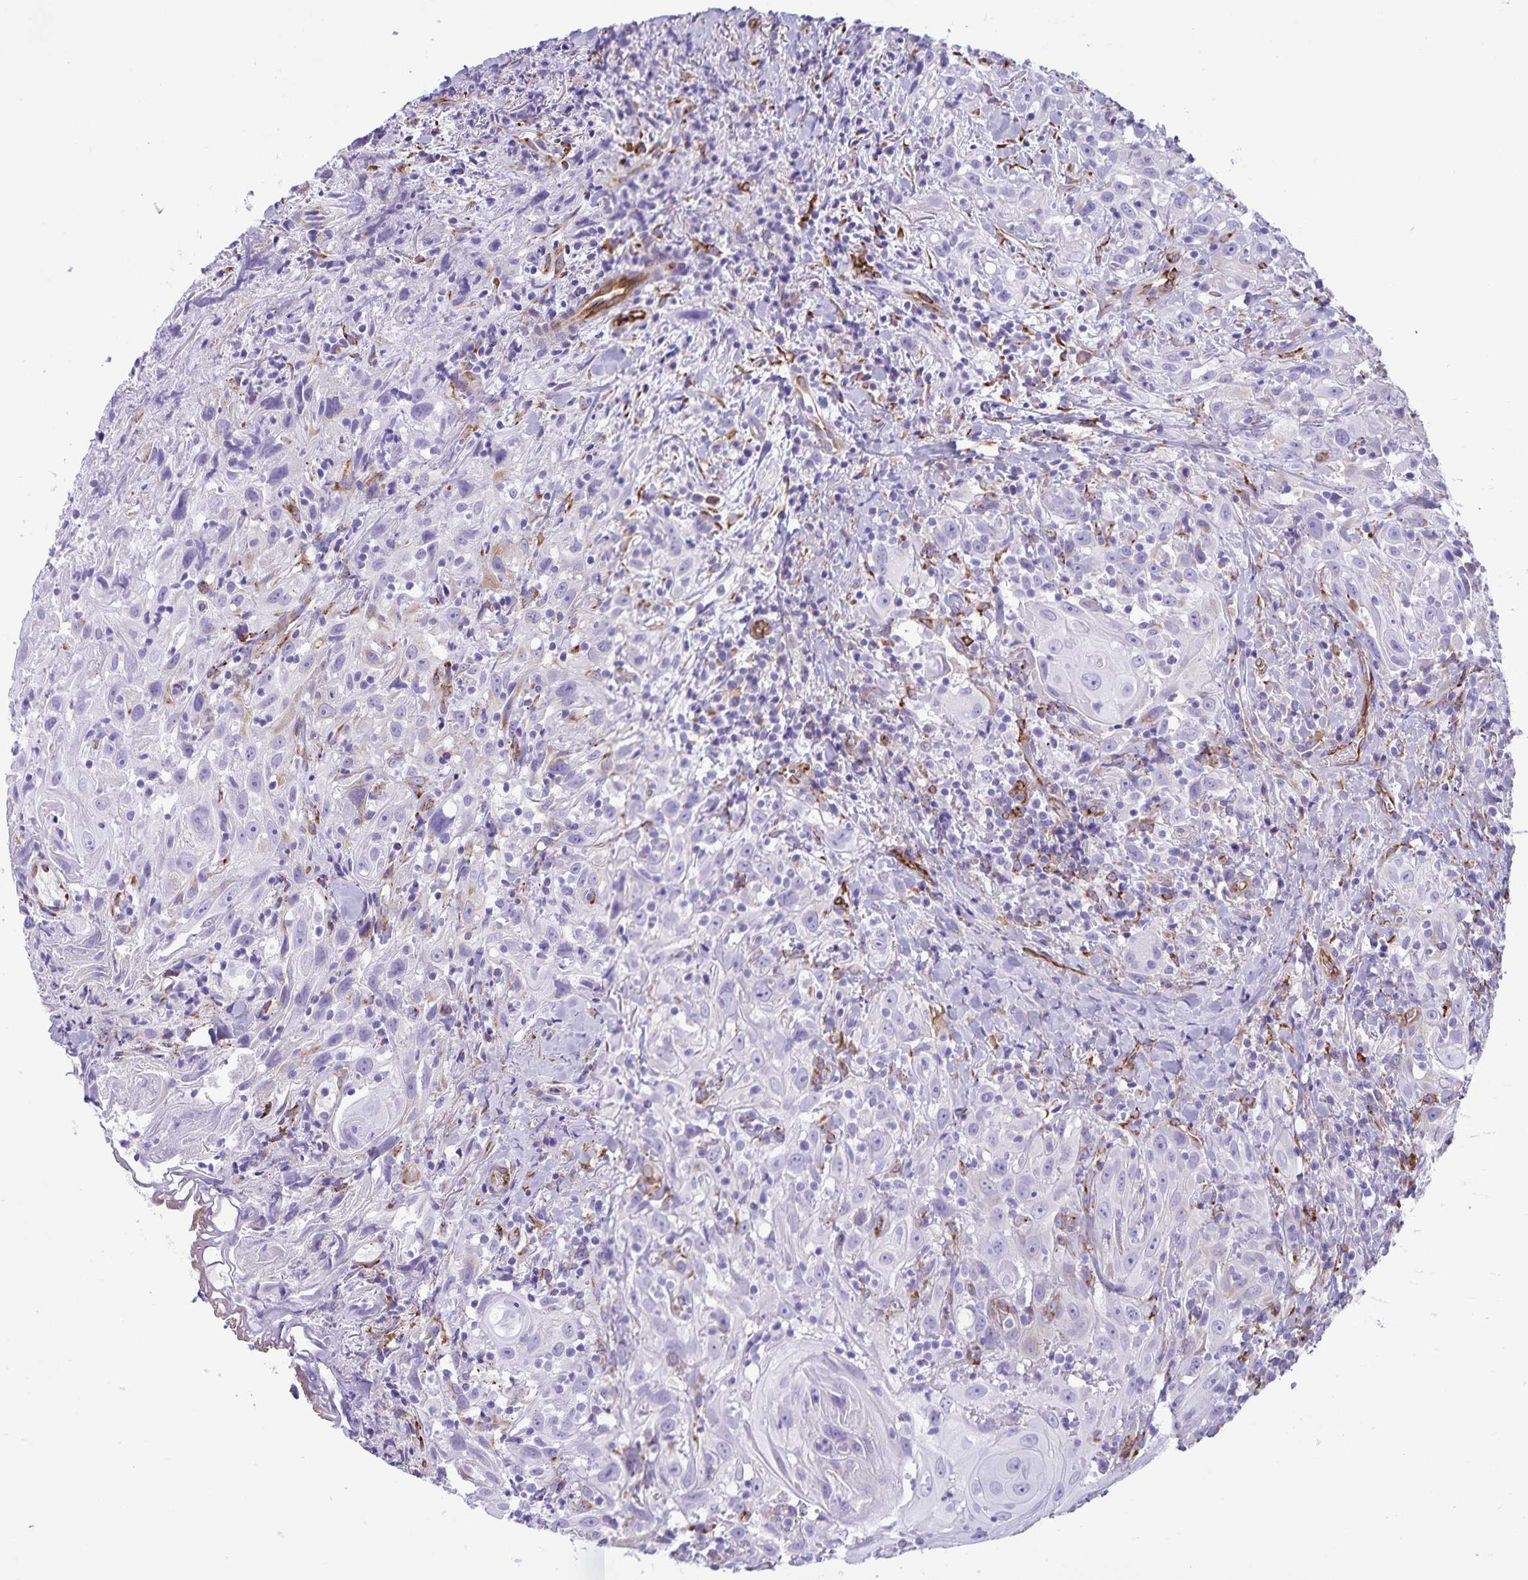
{"staining": {"intensity": "negative", "quantity": "none", "location": "none"}, "tissue": "head and neck cancer", "cell_type": "Tumor cells", "image_type": "cancer", "snomed": [{"axis": "morphology", "description": "Squamous cell carcinoma, NOS"}, {"axis": "topography", "description": "Head-Neck"}], "caption": "The IHC histopathology image has no significant staining in tumor cells of squamous cell carcinoma (head and neck) tissue.", "gene": "RCN1", "patient": {"sex": "female", "age": 95}}